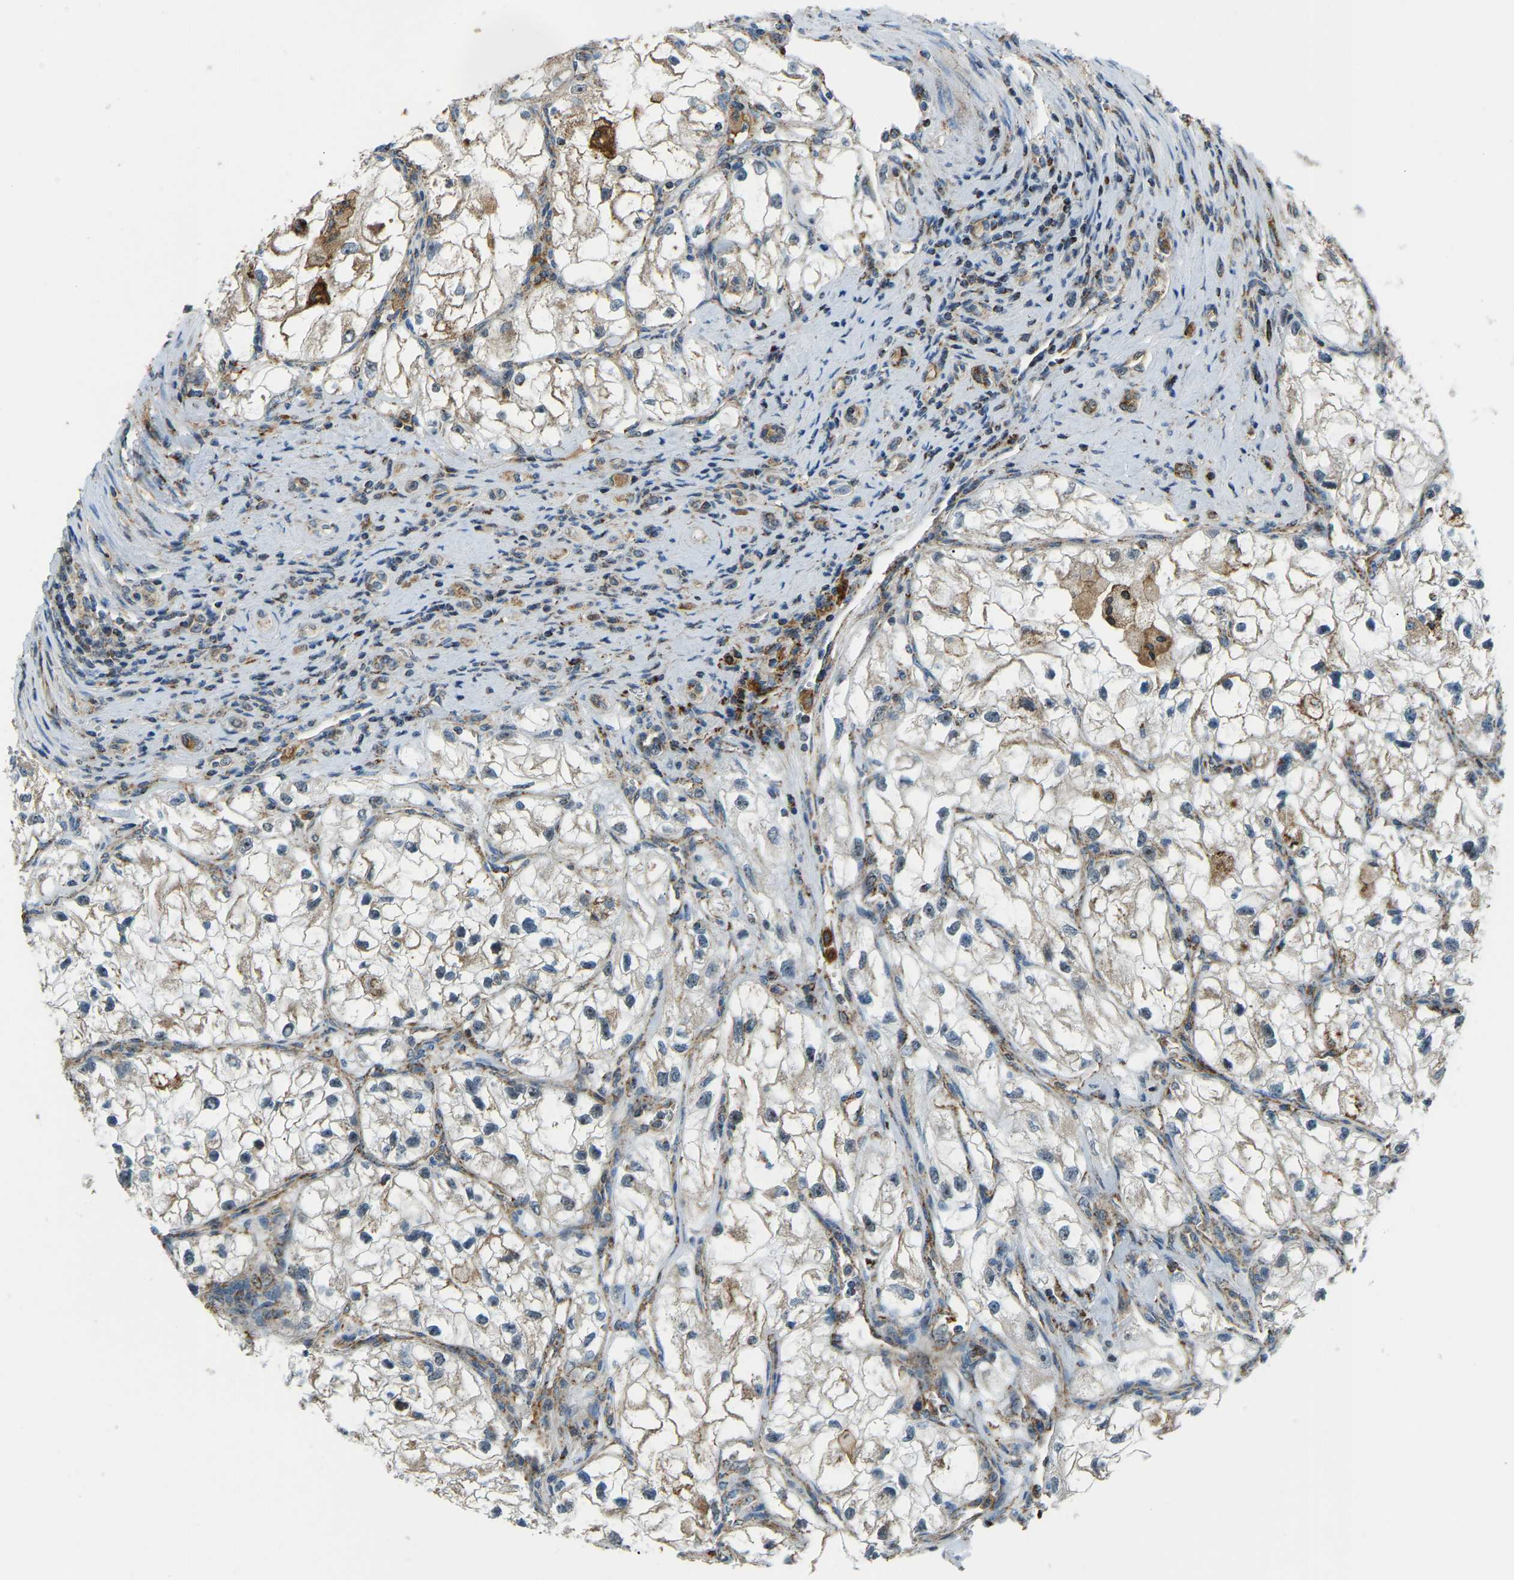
{"staining": {"intensity": "weak", "quantity": ">75%", "location": "cytoplasmic/membranous"}, "tissue": "renal cancer", "cell_type": "Tumor cells", "image_type": "cancer", "snomed": [{"axis": "morphology", "description": "Adenocarcinoma, NOS"}, {"axis": "topography", "description": "Kidney"}], "caption": "A histopathology image showing weak cytoplasmic/membranous staining in approximately >75% of tumor cells in renal cancer (adenocarcinoma), as visualized by brown immunohistochemical staining.", "gene": "RBM33", "patient": {"sex": "female", "age": 70}}